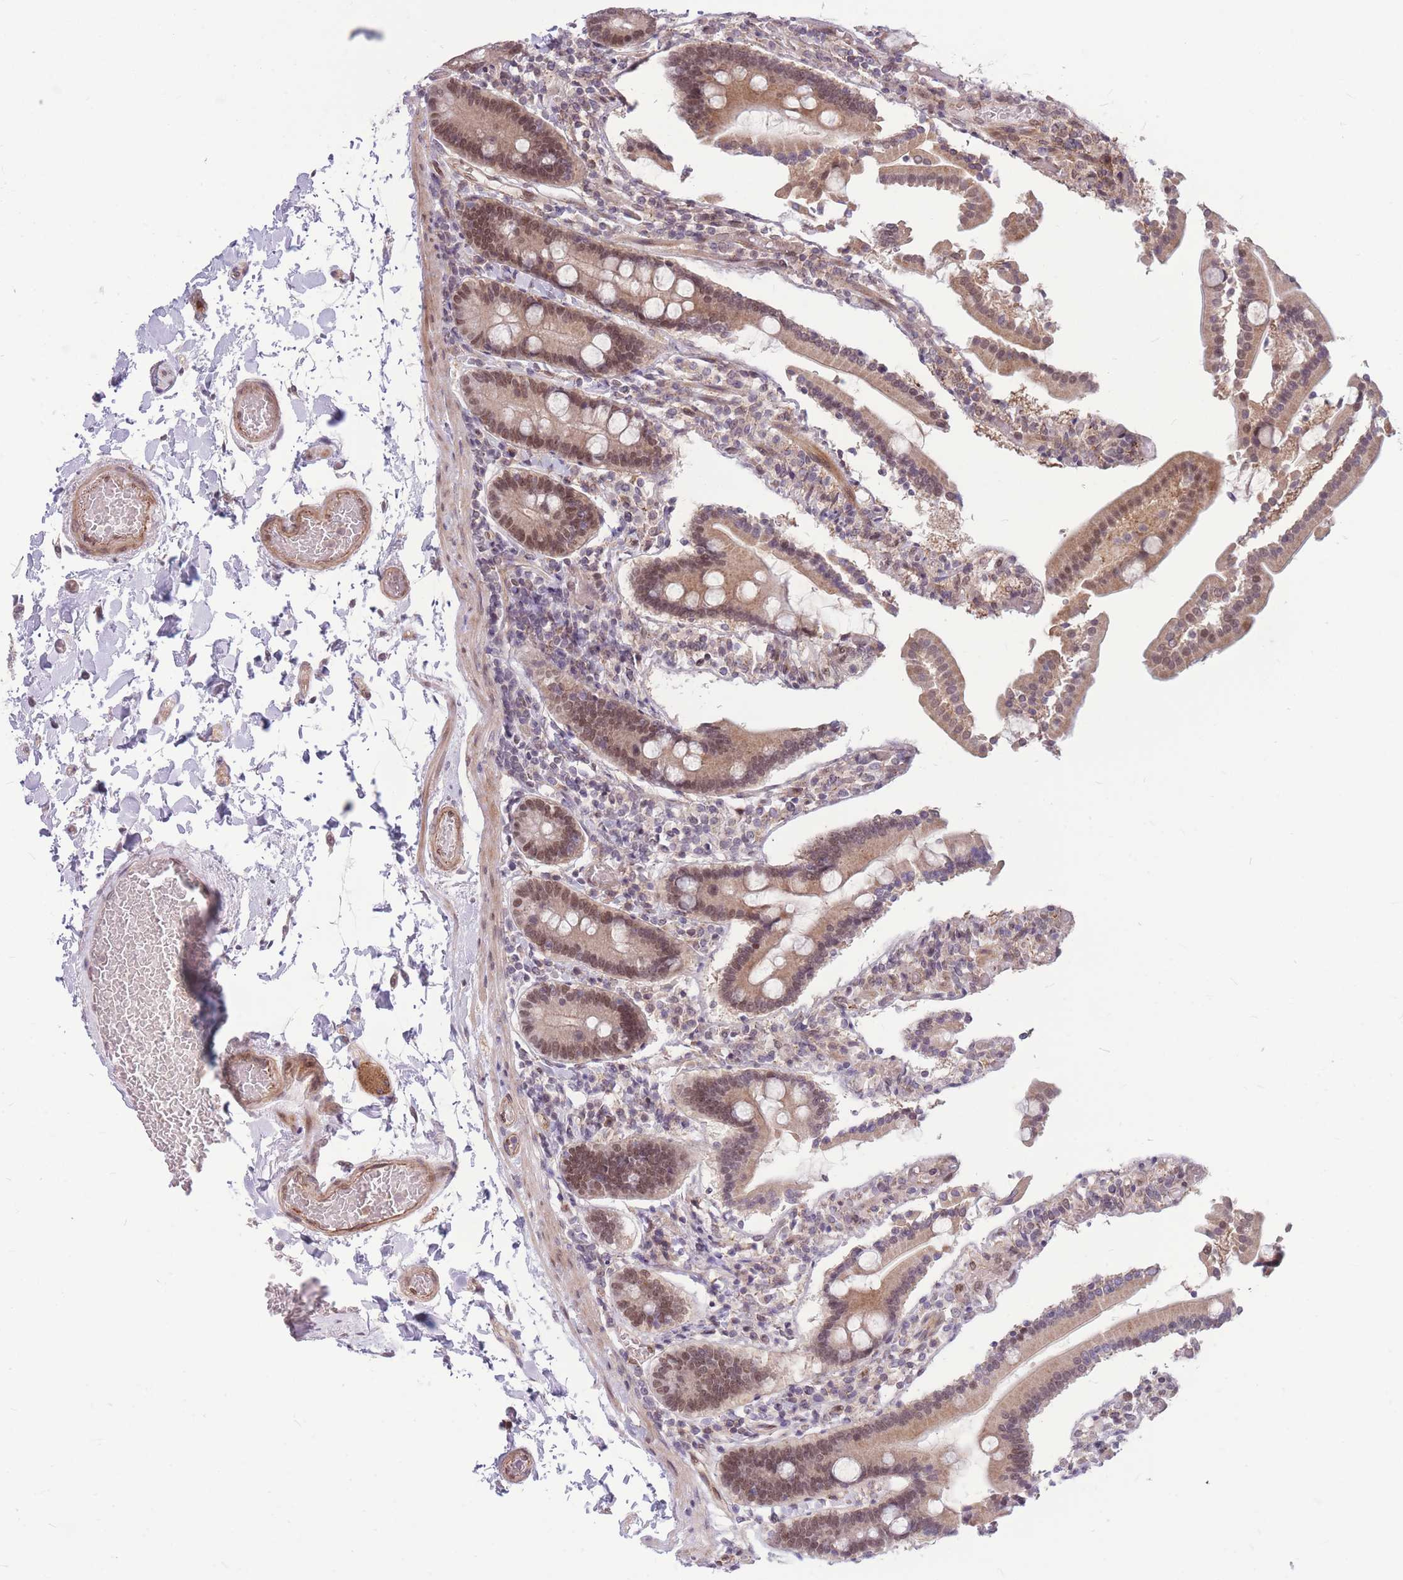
{"staining": {"intensity": "strong", "quantity": ">75%", "location": "cytoplasmic/membranous,nuclear"}, "tissue": "duodenum", "cell_type": "Glandular cells", "image_type": "normal", "snomed": [{"axis": "morphology", "description": "Normal tissue, NOS"}, {"axis": "topography", "description": "Duodenum"}], "caption": "DAB (3,3'-diaminobenzidine) immunohistochemical staining of unremarkable duodenum displays strong cytoplasmic/membranous,nuclear protein expression in about >75% of glandular cells.", "gene": "TCF20", "patient": {"sex": "male", "age": 55}}